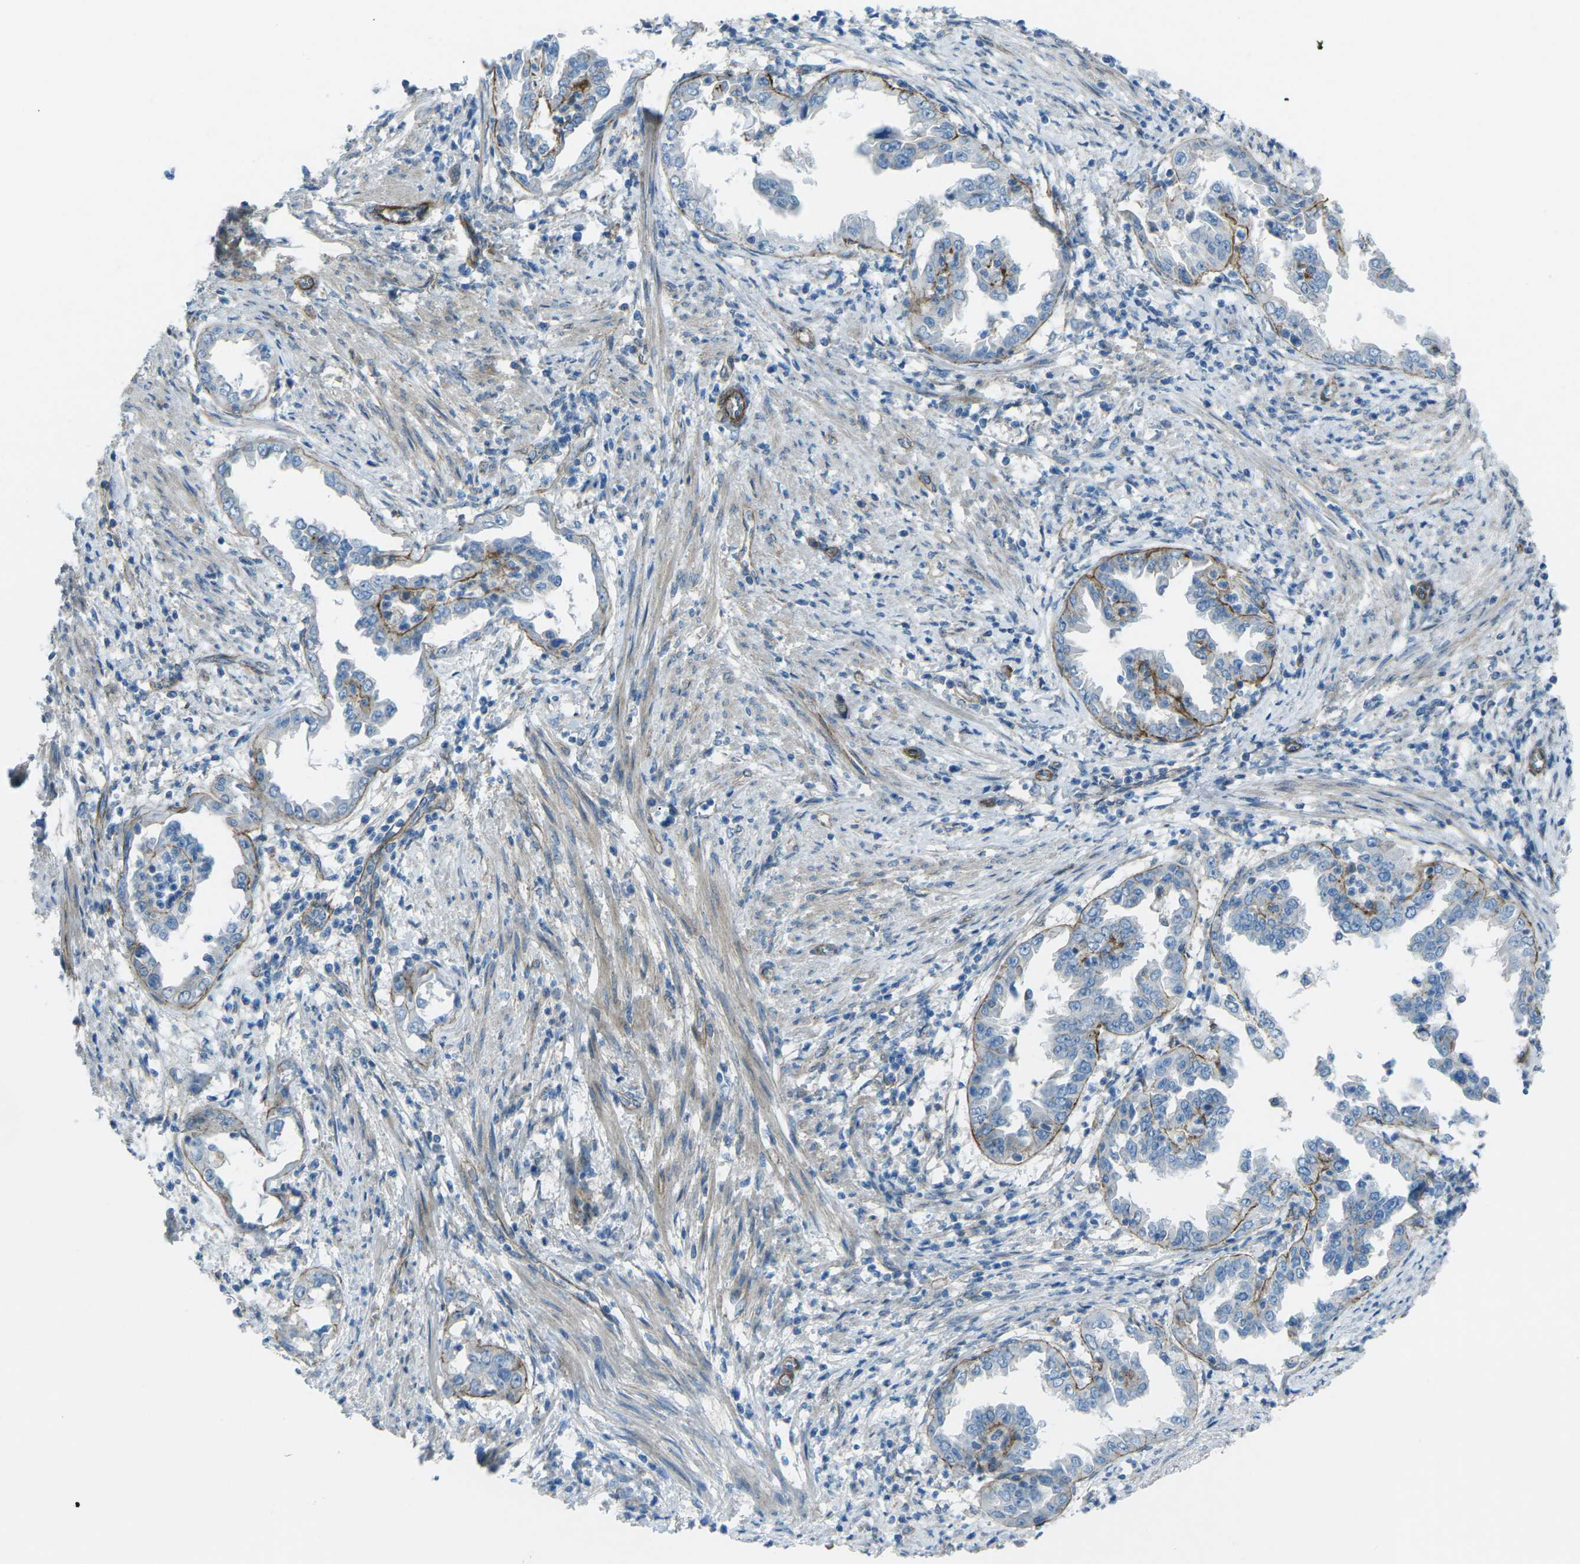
{"staining": {"intensity": "negative", "quantity": "none", "location": "none"}, "tissue": "endometrial cancer", "cell_type": "Tumor cells", "image_type": "cancer", "snomed": [{"axis": "morphology", "description": "Adenocarcinoma, NOS"}, {"axis": "topography", "description": "Endometrium"}], "caption": "A high-resolution photomicrograph shows immunohistochemistry (IHC) staining of endometrial adenocarcinoma, which exhibits no significant positivity in tumor cells.", "gene": "UTRN", "patient": {"sex": "female", "age": 85}}